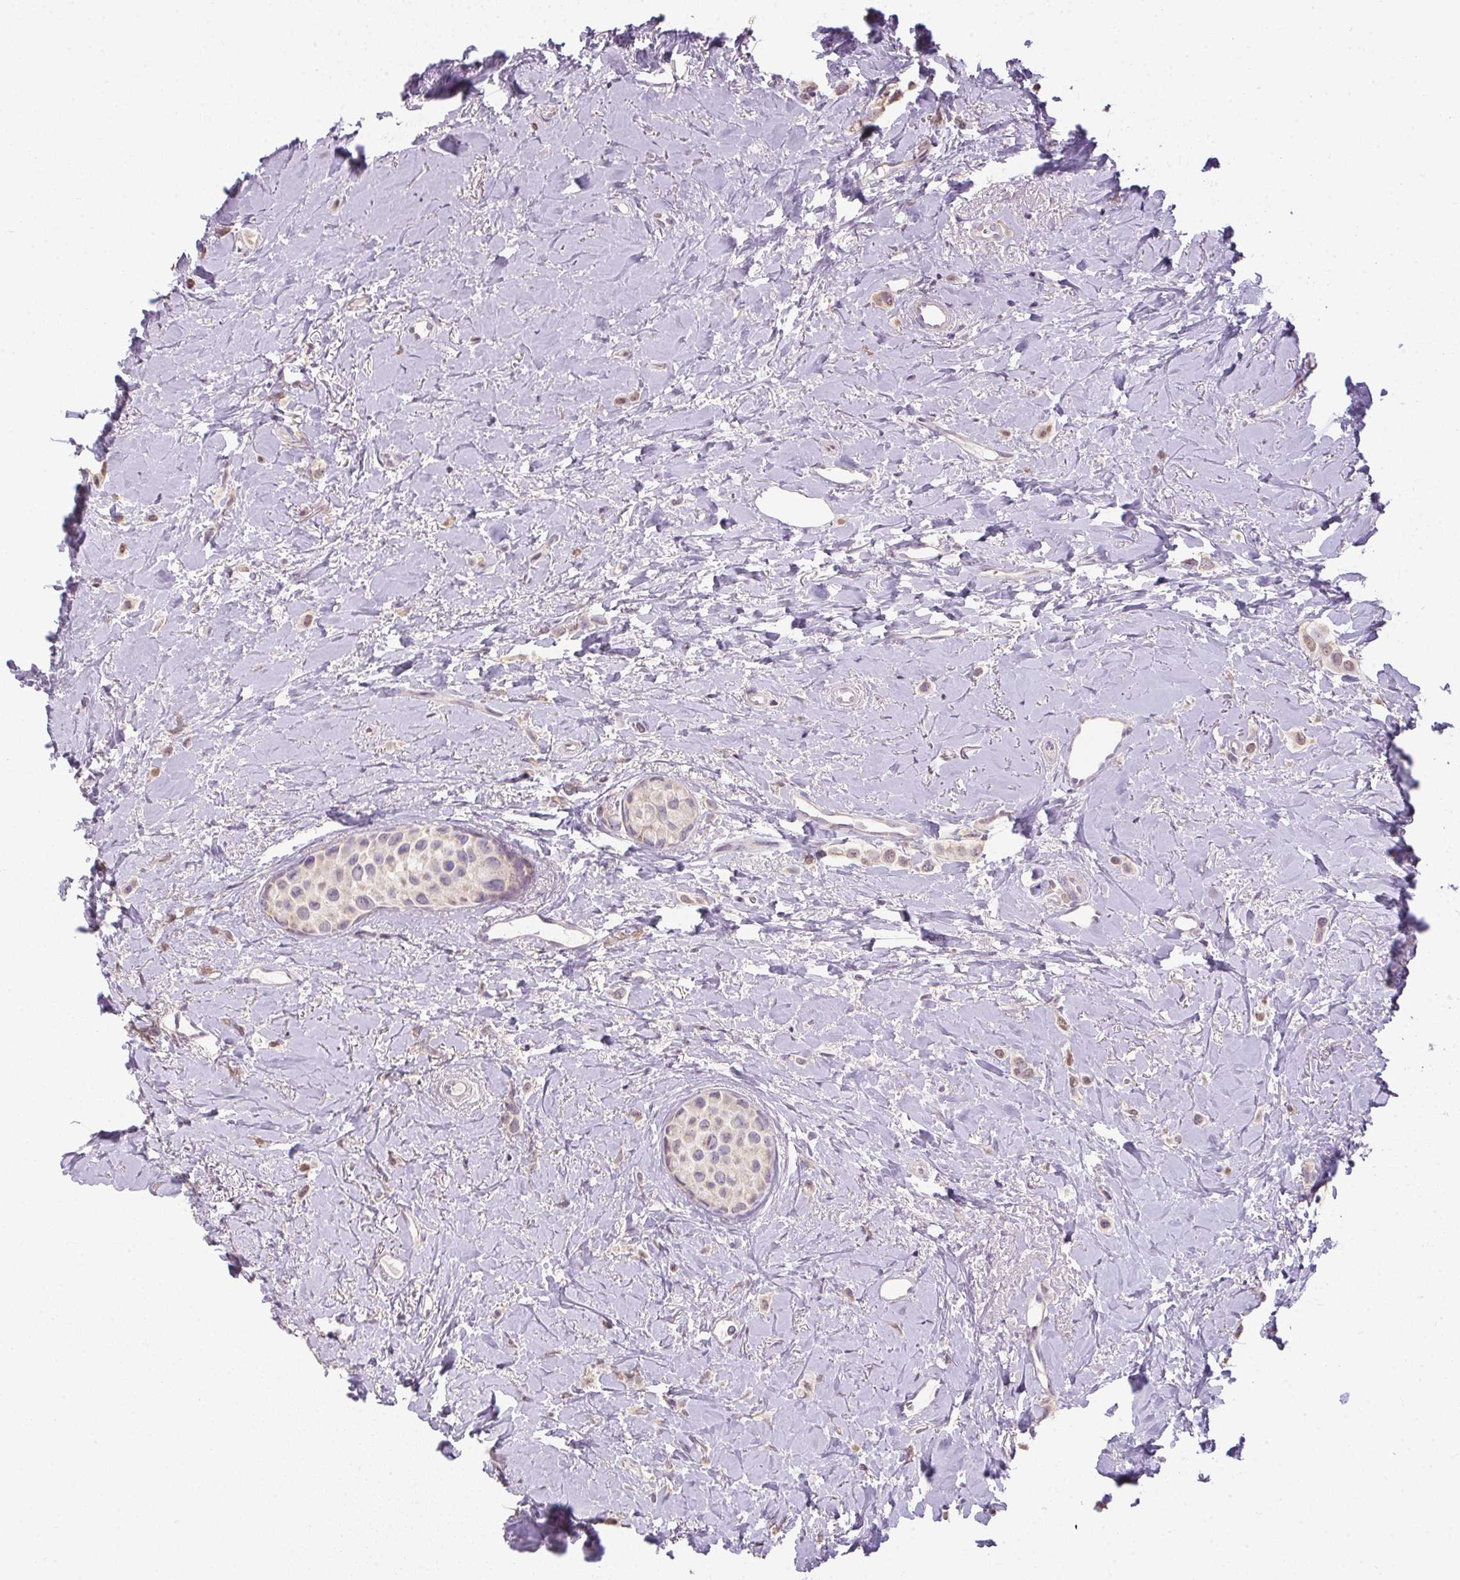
{"staining": {"intensity": "weak", "quantity": "<25%", "location": "nuclear"}, "tissue": "breast cancer", "cell_type": "Tumor cells", "image_type": "cancer", "snomed": [{"axis": "morphology", "description": "Lobular carcinoma"}, {"axis": "topography", "description": "Breast"}], "caption": "IHC histopathology image of neoplastic tissue: breast lobular carcinoma stained with DAB (3,3'-diaminobenzidine) exhibits no significant protein positivity in tumor cells.", "gene": "SPACA9", "patient": {"sex": "female", "age": 66}}